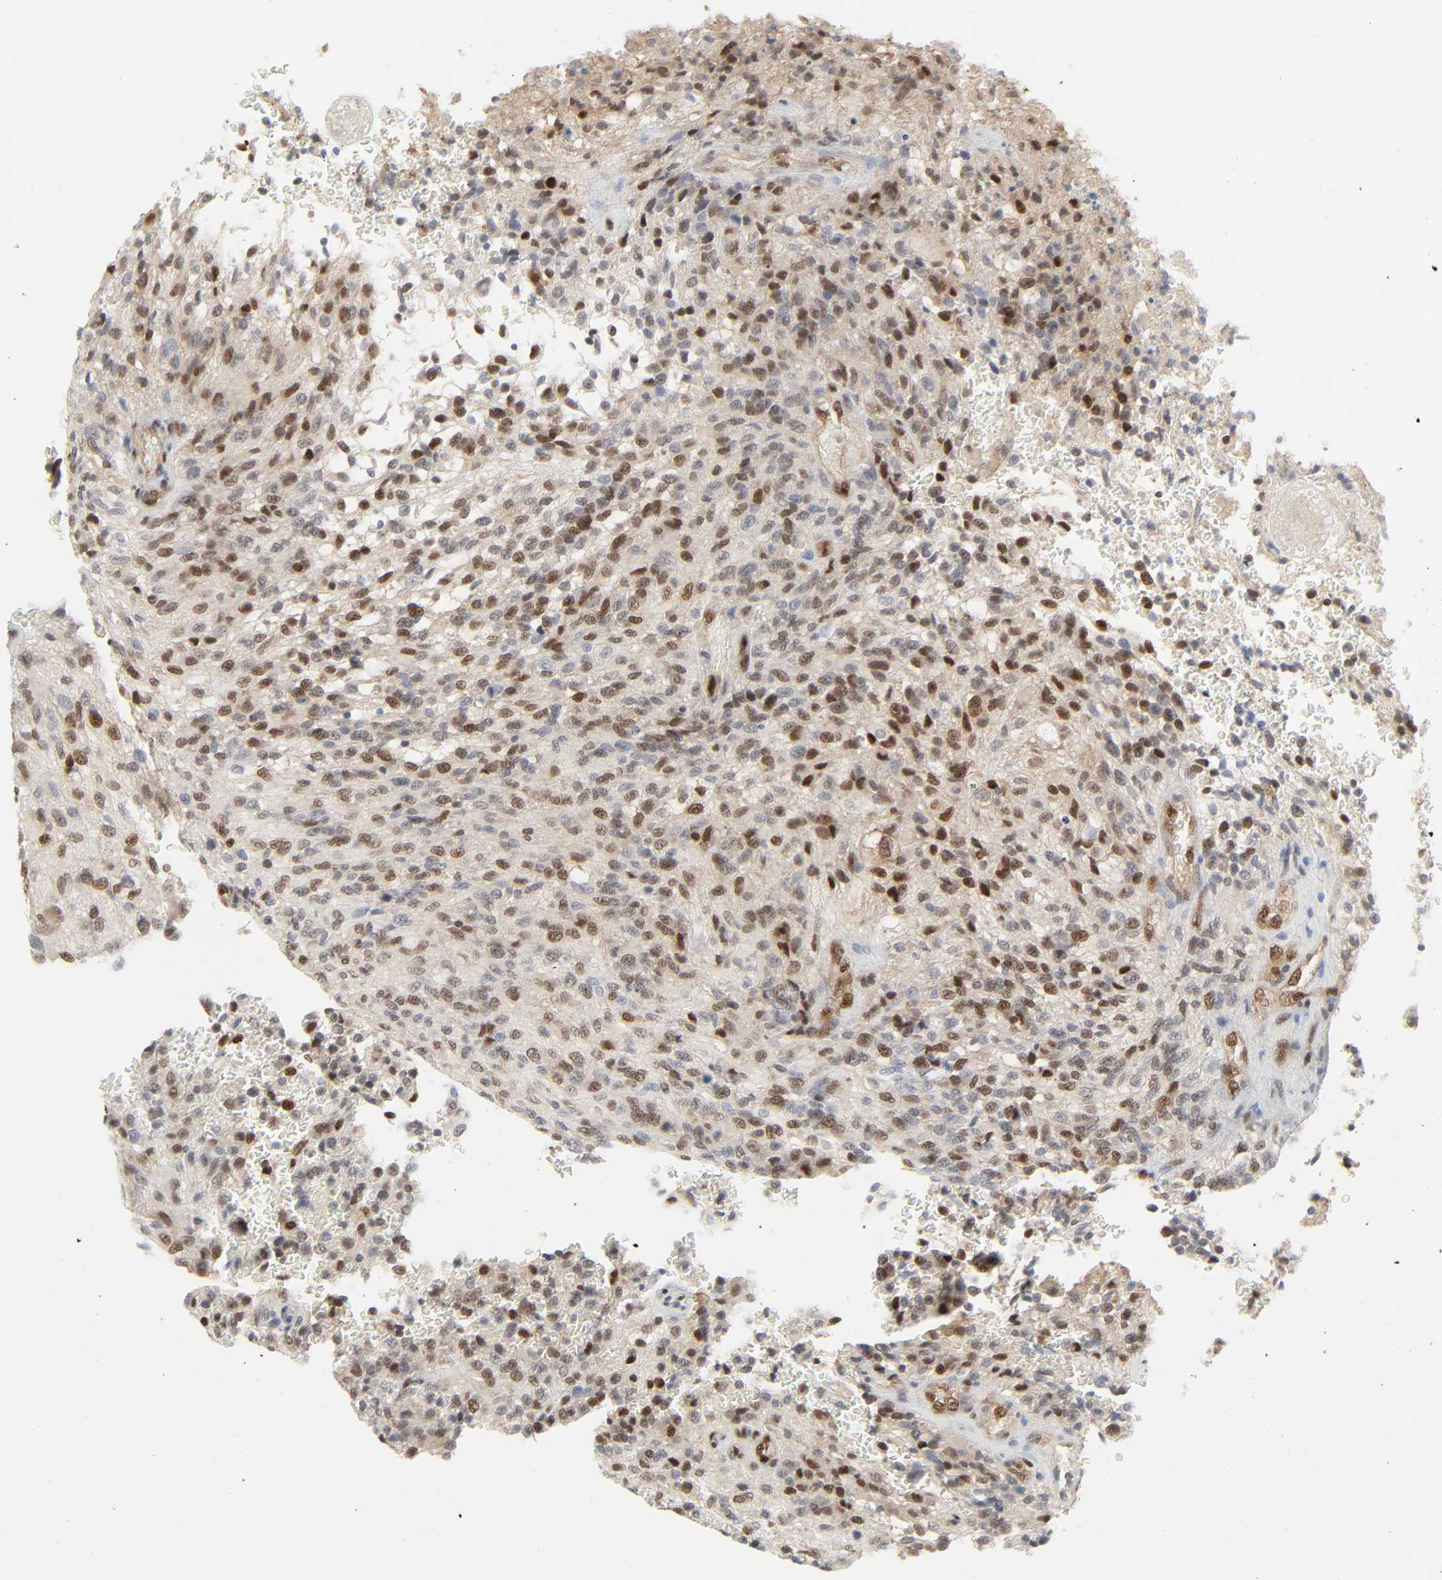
{"staining": {"intensity": "moderate", "quantity": "25%-75%", "location": "nuclear"}, "tissue": "glioma", "cell_type": "Tumor cells", "image_type": "cancer", "snomed": [{"axis": "morphology", "description": "Normal tissue, NOS"}, {"axis": "morphology", "description": "Glioma, malignant, High grade"}, {"axis": "topography", "description": "Cerebral cortex"}], "caption": "IHC image of malignant high-grade glioma stained for a protein (brown), which displays medium levels of moderate nuclear expression in about 25%-75% of tumor cells.", "gene": "ZBTB16", "patient": {"sex": "male", "age": 56}}